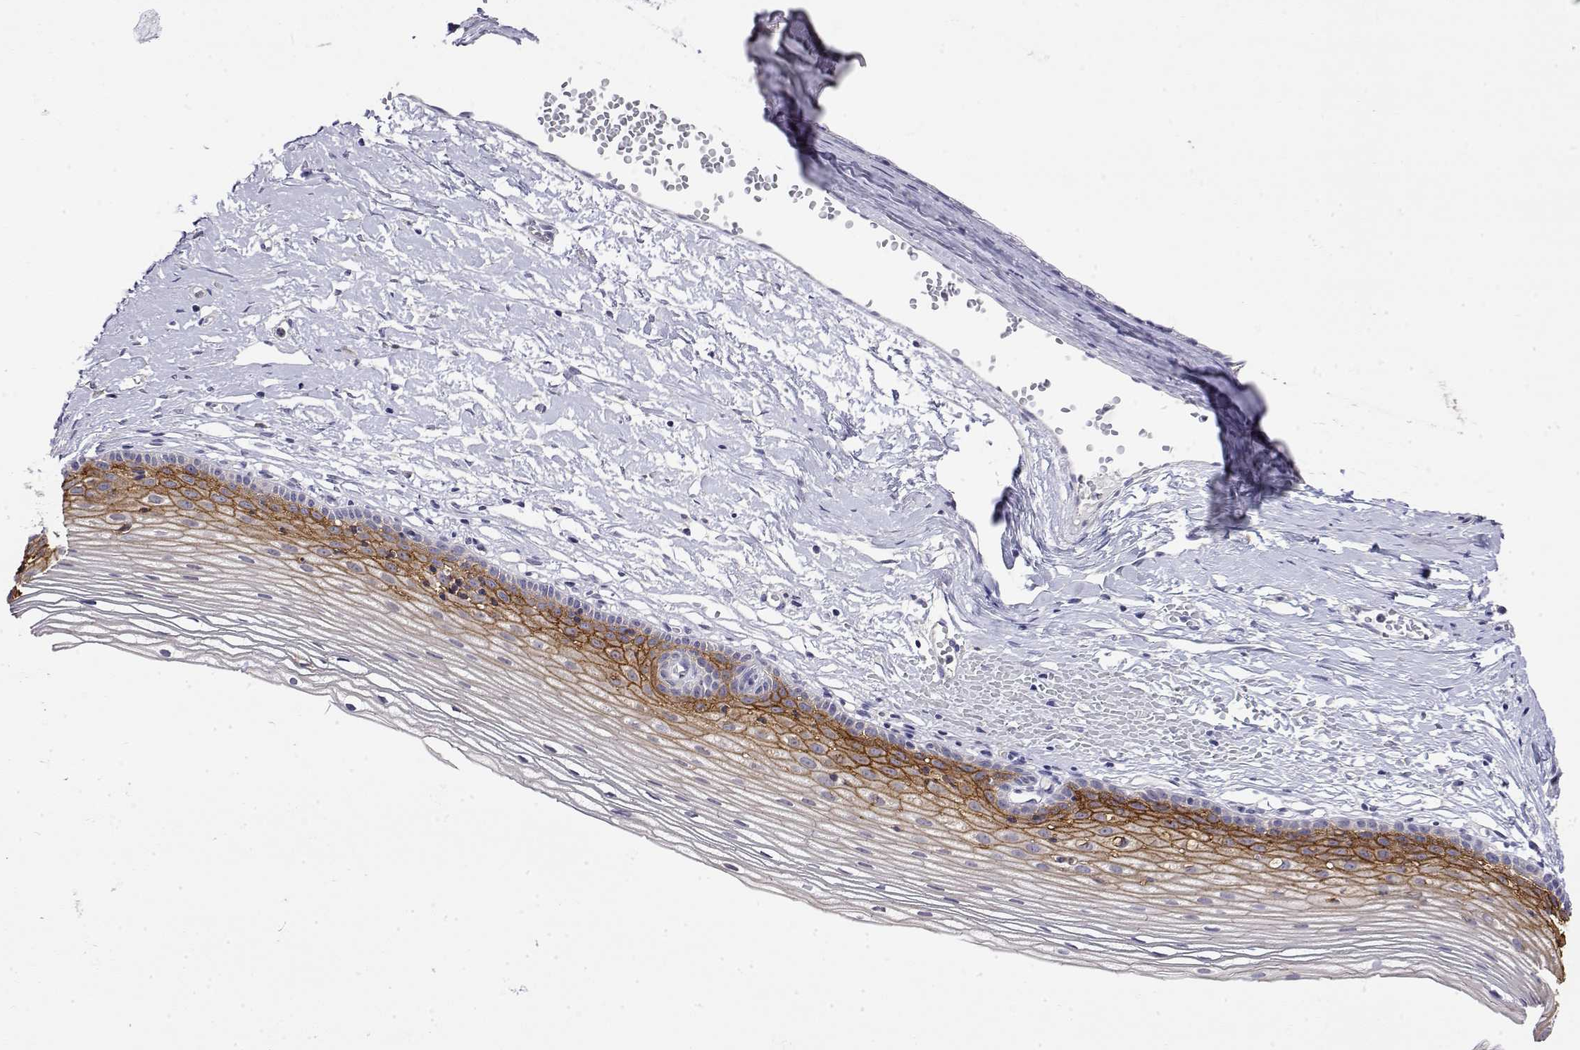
{"staining": {"intensity": "negative", "quantity": "none", "location": "none"}, "tissue": "cervix", "cell_type": "Glandular cells", "image_type": "normal", "snomed": [{"axis": "morphology", "description": "Normal tissue, NOS"}, {"axis": "topography", "description": "Cervix"}], "caption": "Cervix stained for a protein using IHC displays no positivity glandular cells.", "gene": "LY6D", "patient": {"sex": "female", "age": 40}}